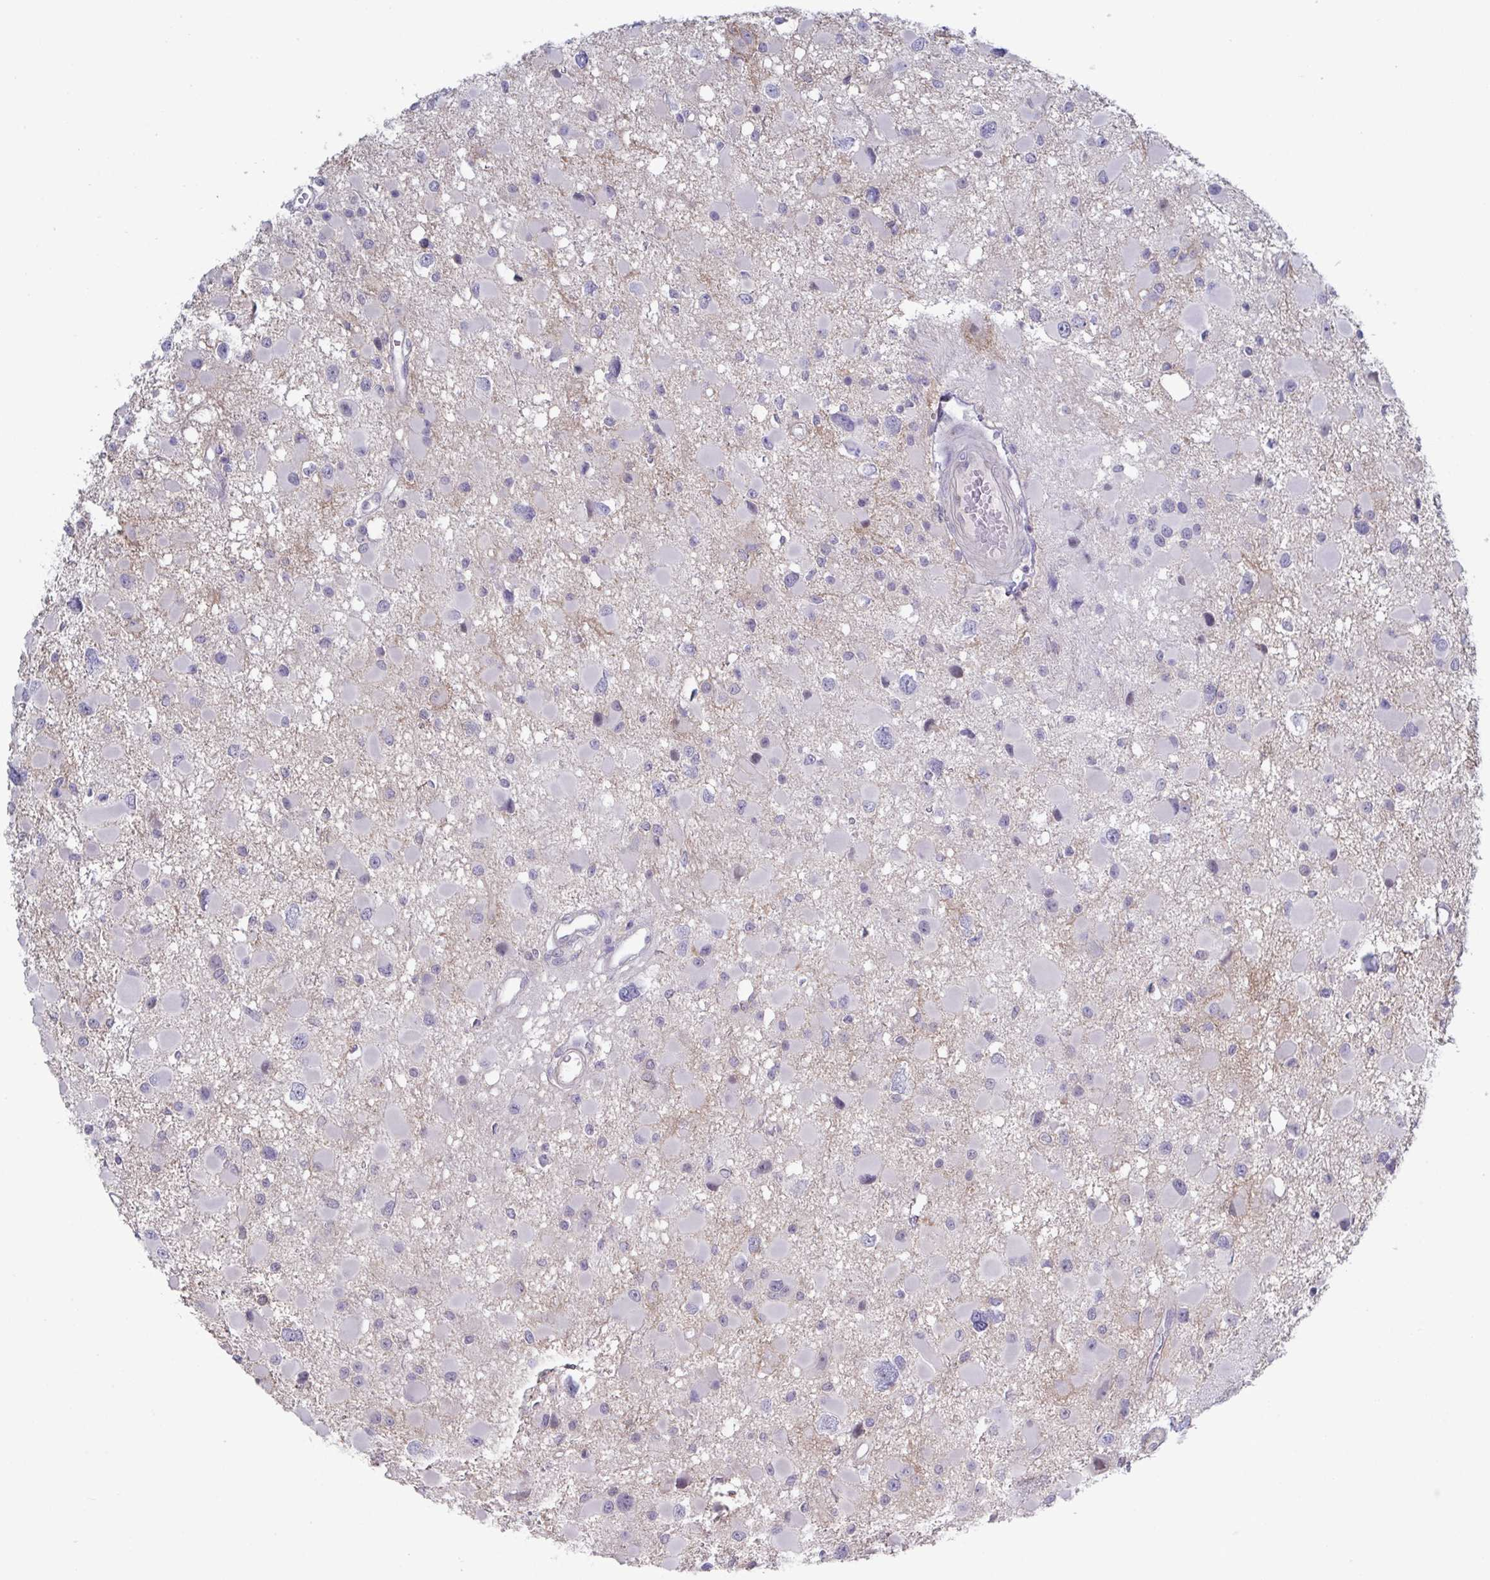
{"staining": {"intensity": "negative", "quantity": "none", "location": "none"}, "tissue": "glioma", "cell_type": "Tumor cells", "image_type": "cancer", "snomed": [{"axis": "morphology", "description": "Glioma, malignant, High grade"}, {"axis": "topography", "description": "Brain"}], "caption": "This is an IHC histopathology image of high-grade glioma (malignant). There is no expression in tumor cells.", "gene": "STK26", "patient": {"sex": "male", "age": 54}}